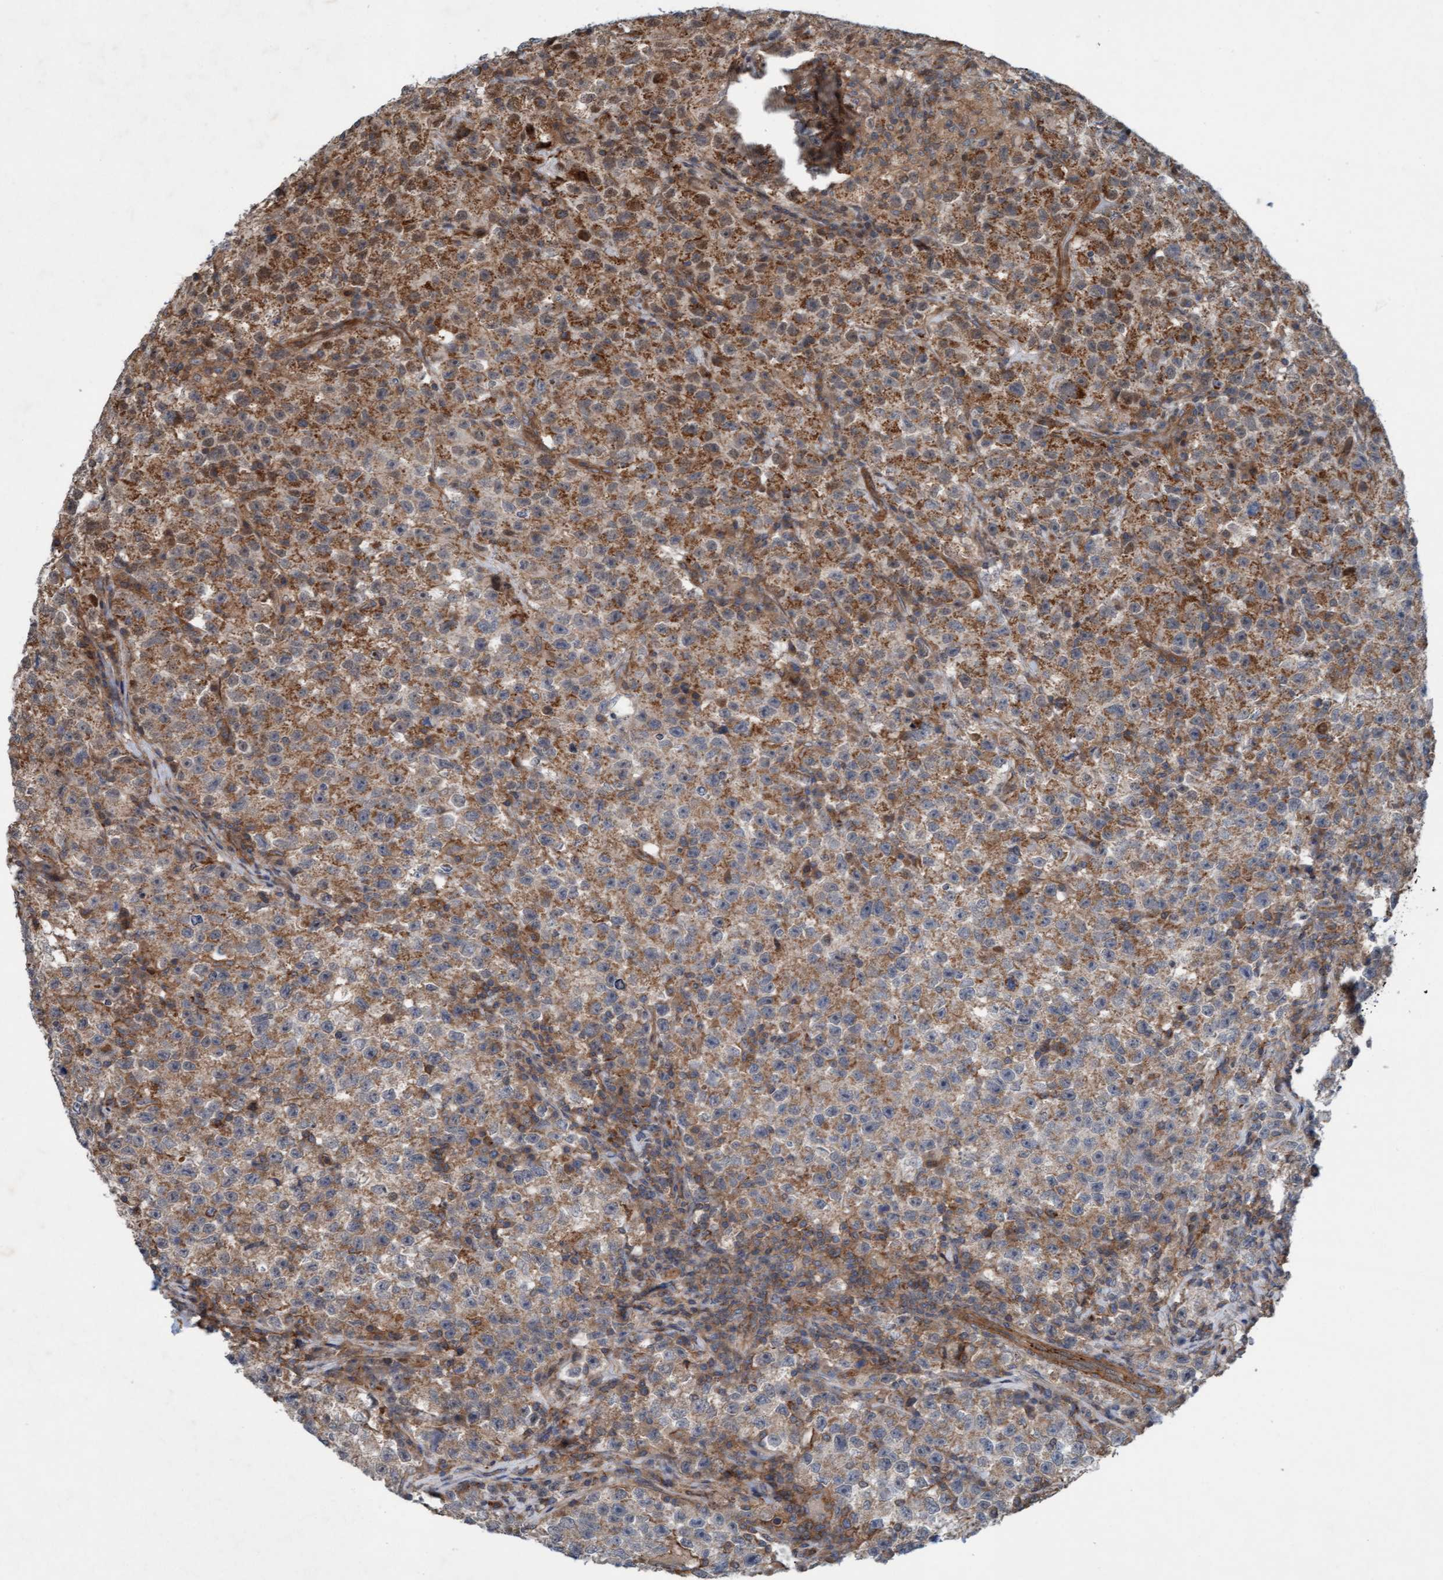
{"staining": {"intensity": "moderate", "quantity": ">75%", "location": "cytoplasmic/membranous"}, "tissue": "testis cancer", "cell_type": "Tumor cells", "image_type": "cancer", "snomed": [{"axis": "morphology", "description": "Seminoma, NOS"}, {"axis": "topography", "description": "Testis"}], "caption": "Immunohistochemical staining of human testis cancer (seminoma) shows medium levels of moderate cytoplasmic/membranous expression in about >75% of tumor cells.", "gene": "ERAL1", "patient": {"sex": "male", "age": 22}}